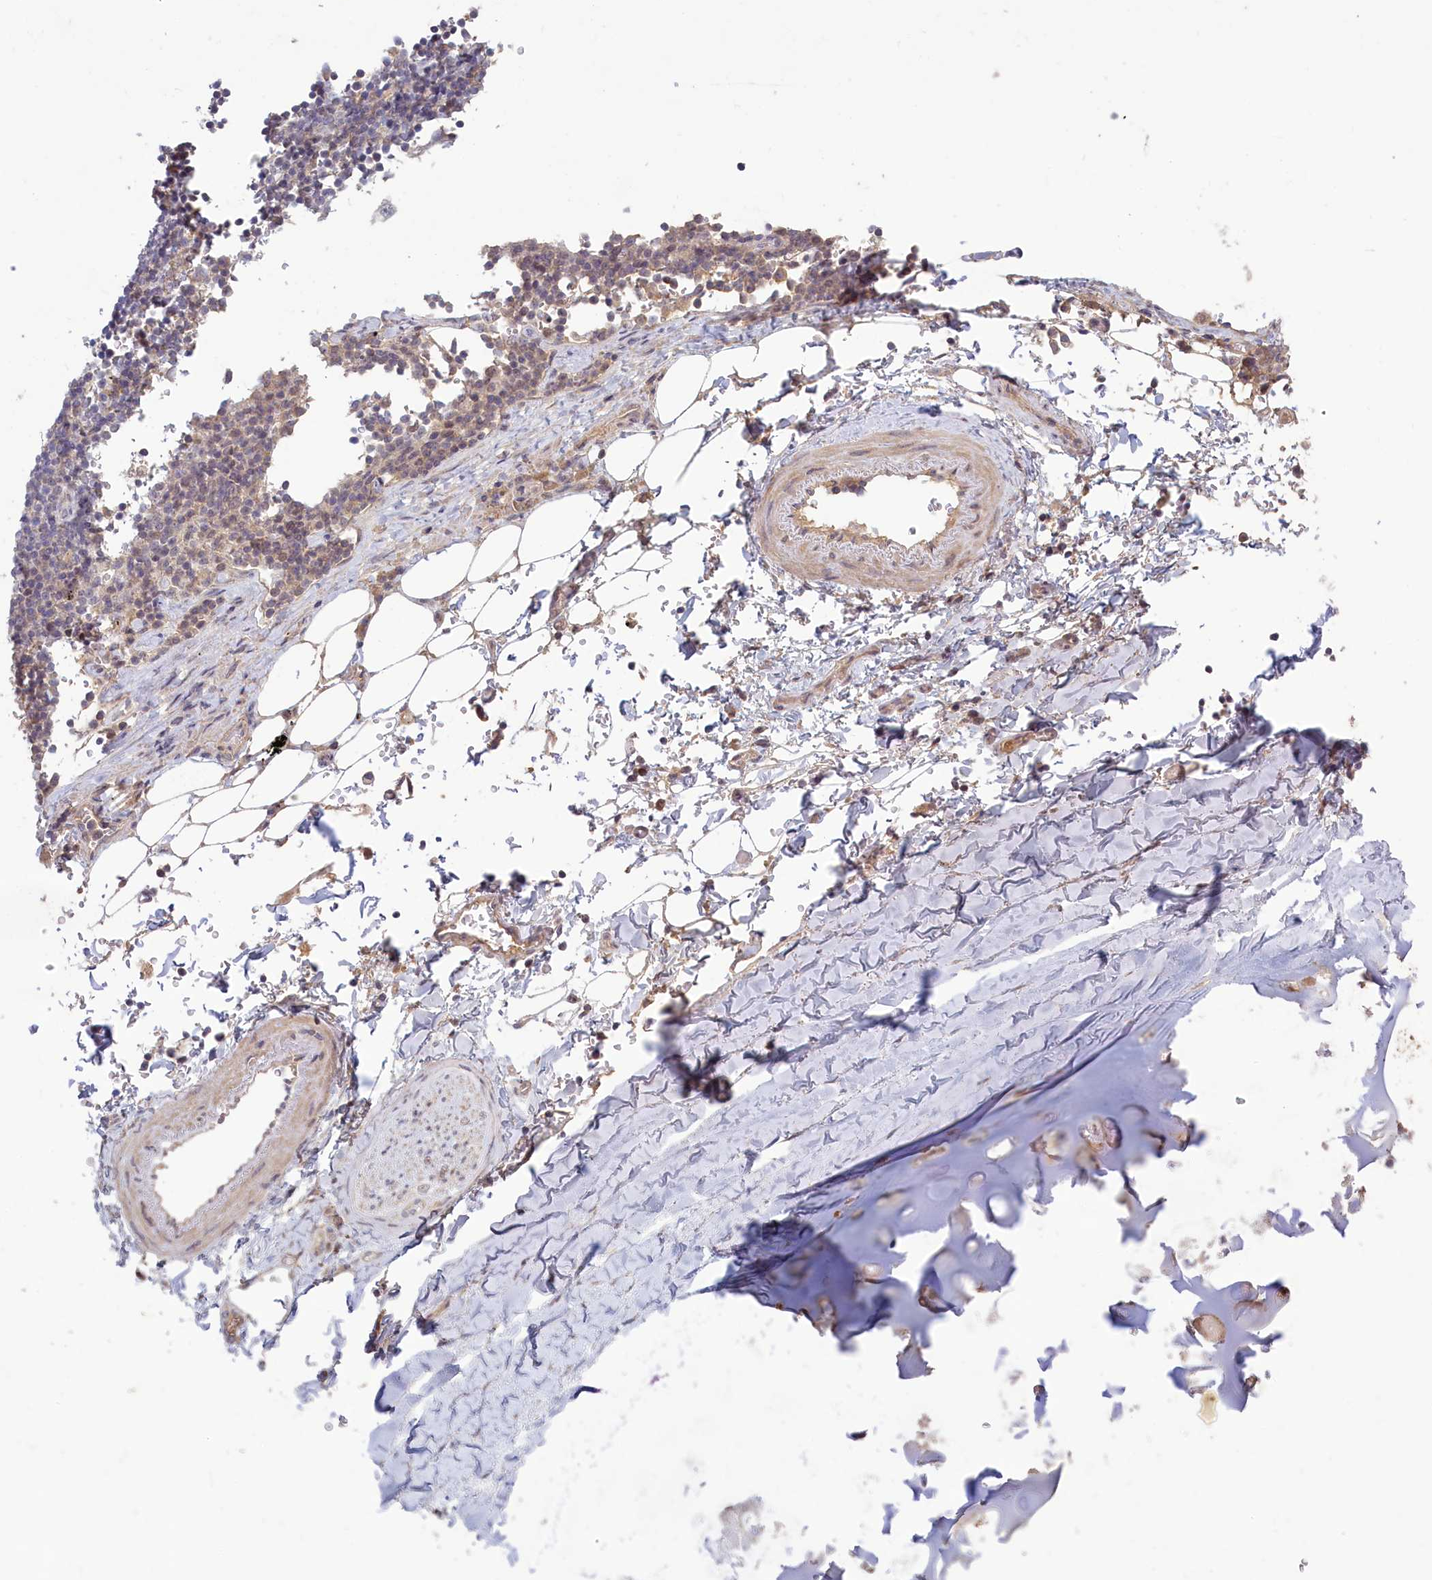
{"staining": {"intensity": "negative", "quantity": "none", "location": "none"}, "tissue": "adipose tissue", "cell_type": "Adipocytes", "image_type": "normal", "snomed": [{"axis": "morphology", "description": "Normal tissue, NOS"}, {"axis": "topography", "description": "Lymph node"}, {"axis": "topography", "description": "Cartilage tissue"}, {"axis": "topography", "description": "Bronchus"}], "caption": "Immunohistochemistry histopathology image of benign adipose tissue: adipose tissue stained with DAB shows no significant protein expression in adipocytes. Nuclei are stained in blue.", "gene": "ATF7IP2", "patient": {"sex": "male", "age": 63}}